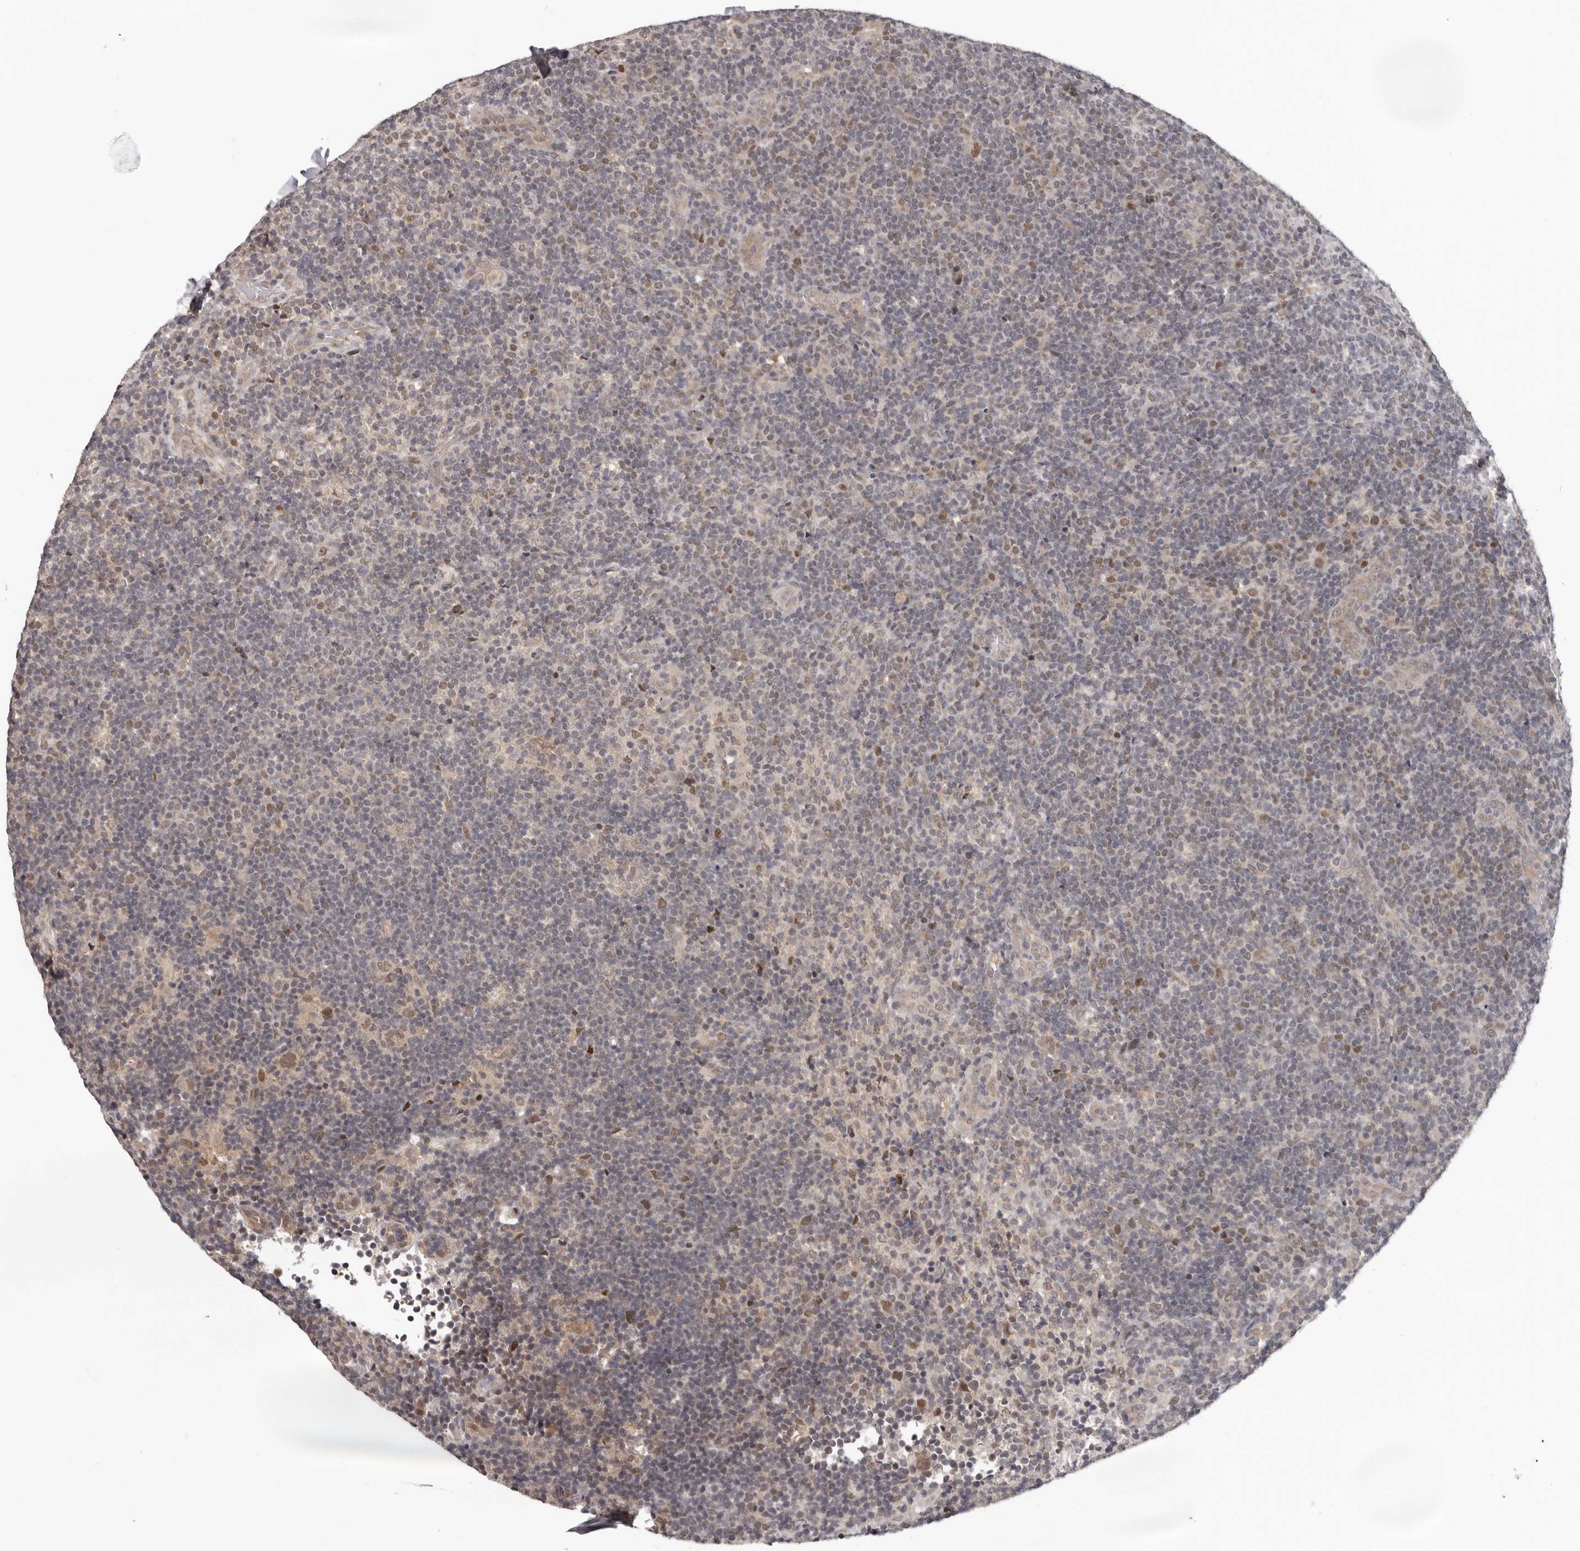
{"staining": {"intensity": "weak", "quantity": ">75%", "location": "nuclear"}, "tissue": "lymphoma", "cell_type": "Tumor cells", "image_type": "cancer", "snomed": [{"axis": "morphology", "description": "Hodgkin's disease, NOS"}, {"axis": "topography", "description": "Lymph node"}], "caption": "This photomicrograph displays Hodgkin's disease stained with immunohistochemistry (IHC) to label a protein in brown. The nuclear of tumor cells show weak positivity for the protein. Nuclei are counter-stained blue.", "gene": "TBX5", "patient": {"sex": "female", "age": 57}}